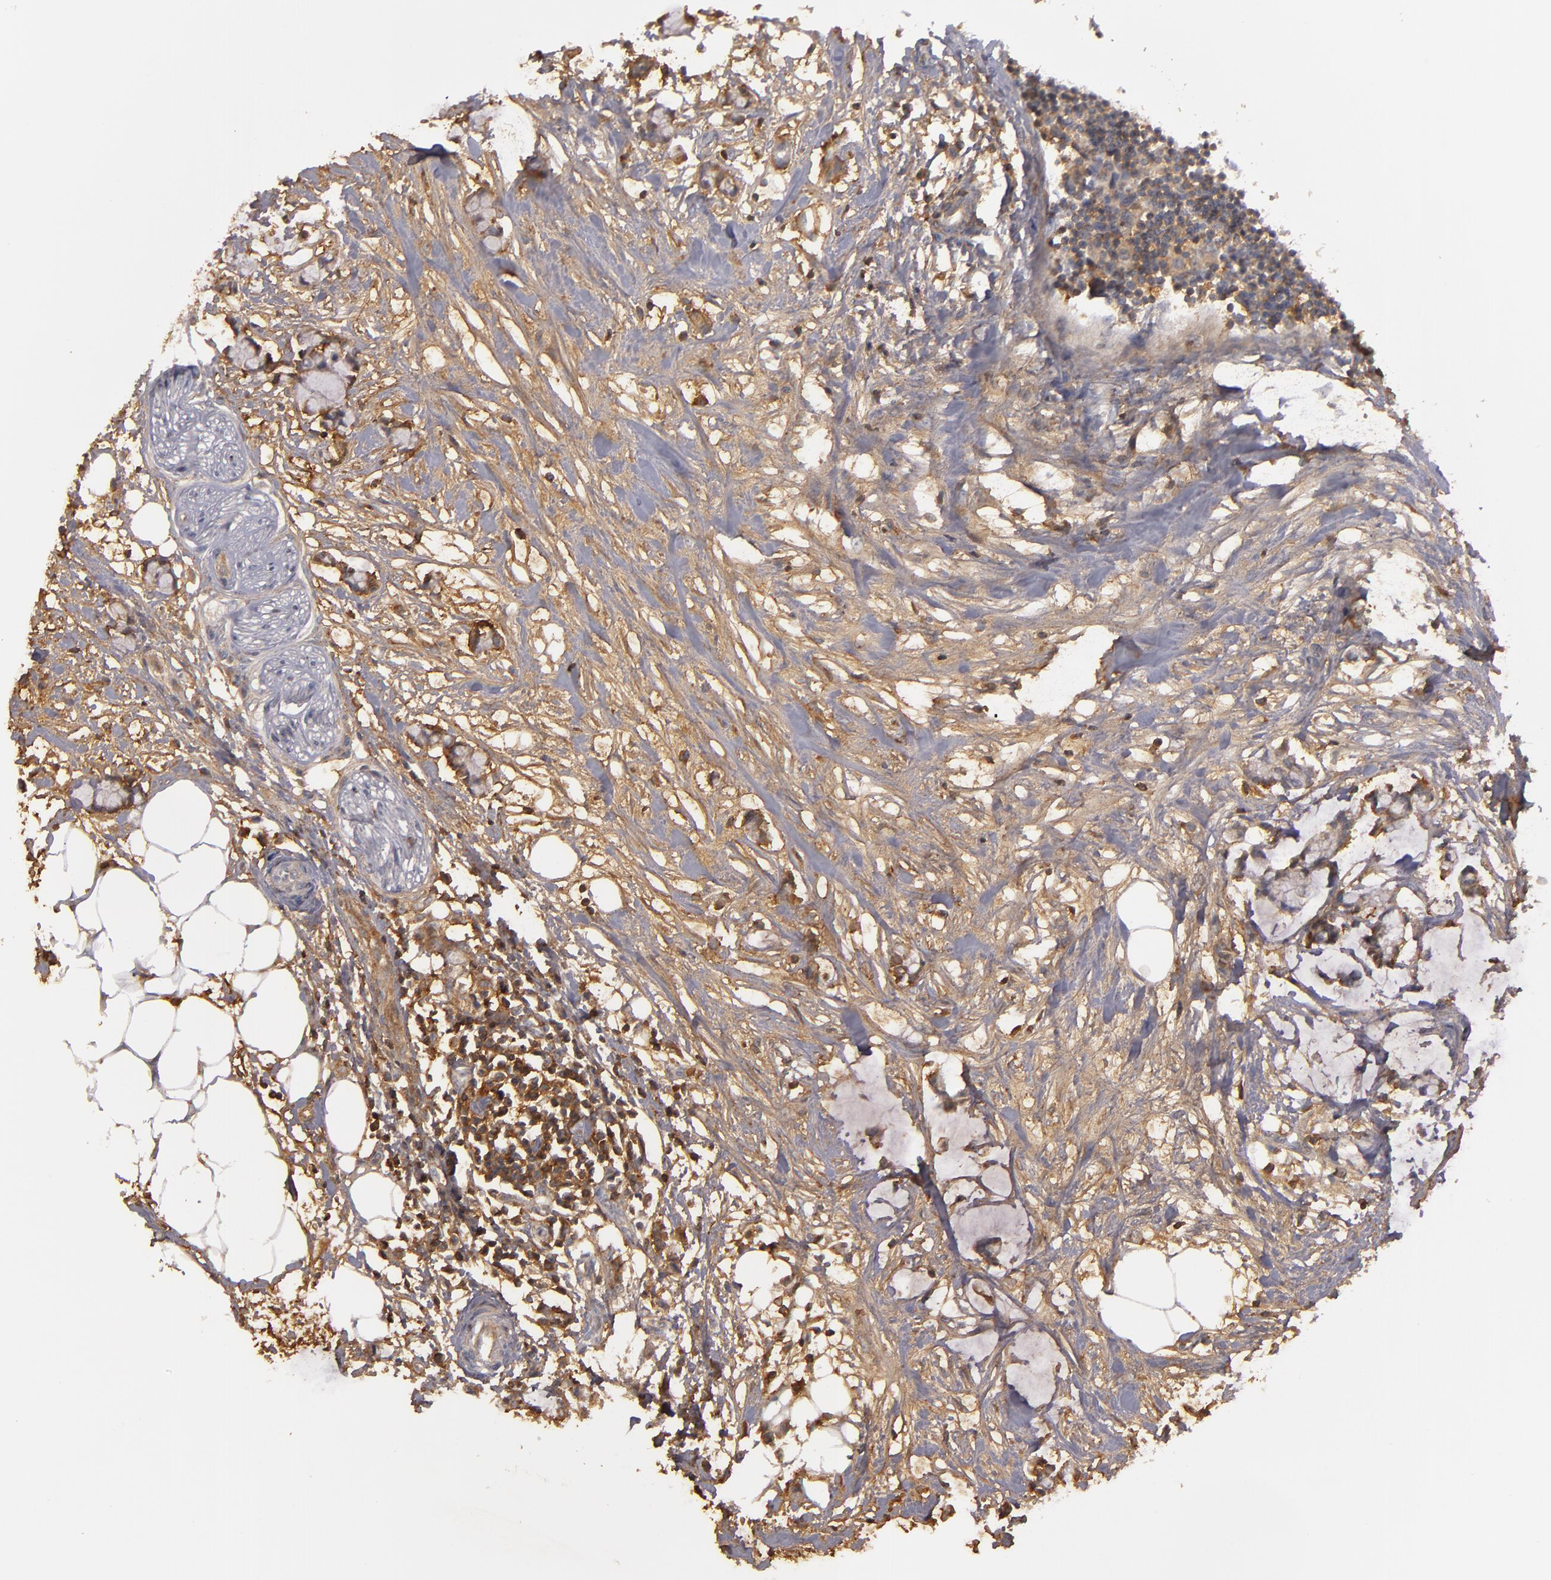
{"staining": {"intensity": "weak", "quantity": "25%-75%", "location": "cytoplasmic/membranous"}, "tissue": "colorectal cancer", "cell_type": "Tumor cells", "image_type": "cancer", "snomed": [{"axis": "morphology", "description": "Normal tissue, NOS"}, {"axis": "morphology", "description": "Adenocarcinoma, NOS"}, {"axis": "topography", "description": "Colon"}, {"axis": "topography", "description": "Peripheral nerve tissue"}], "caption": "There is low levels of weak cytoplasmic/membranous positivity in tumor cells of adenocarcinoma (colorectal), as demonstrated by immunohistochemical staining (brown color).", "gene": "MBL2", "patient": {"sex": "male", "age": 14}}